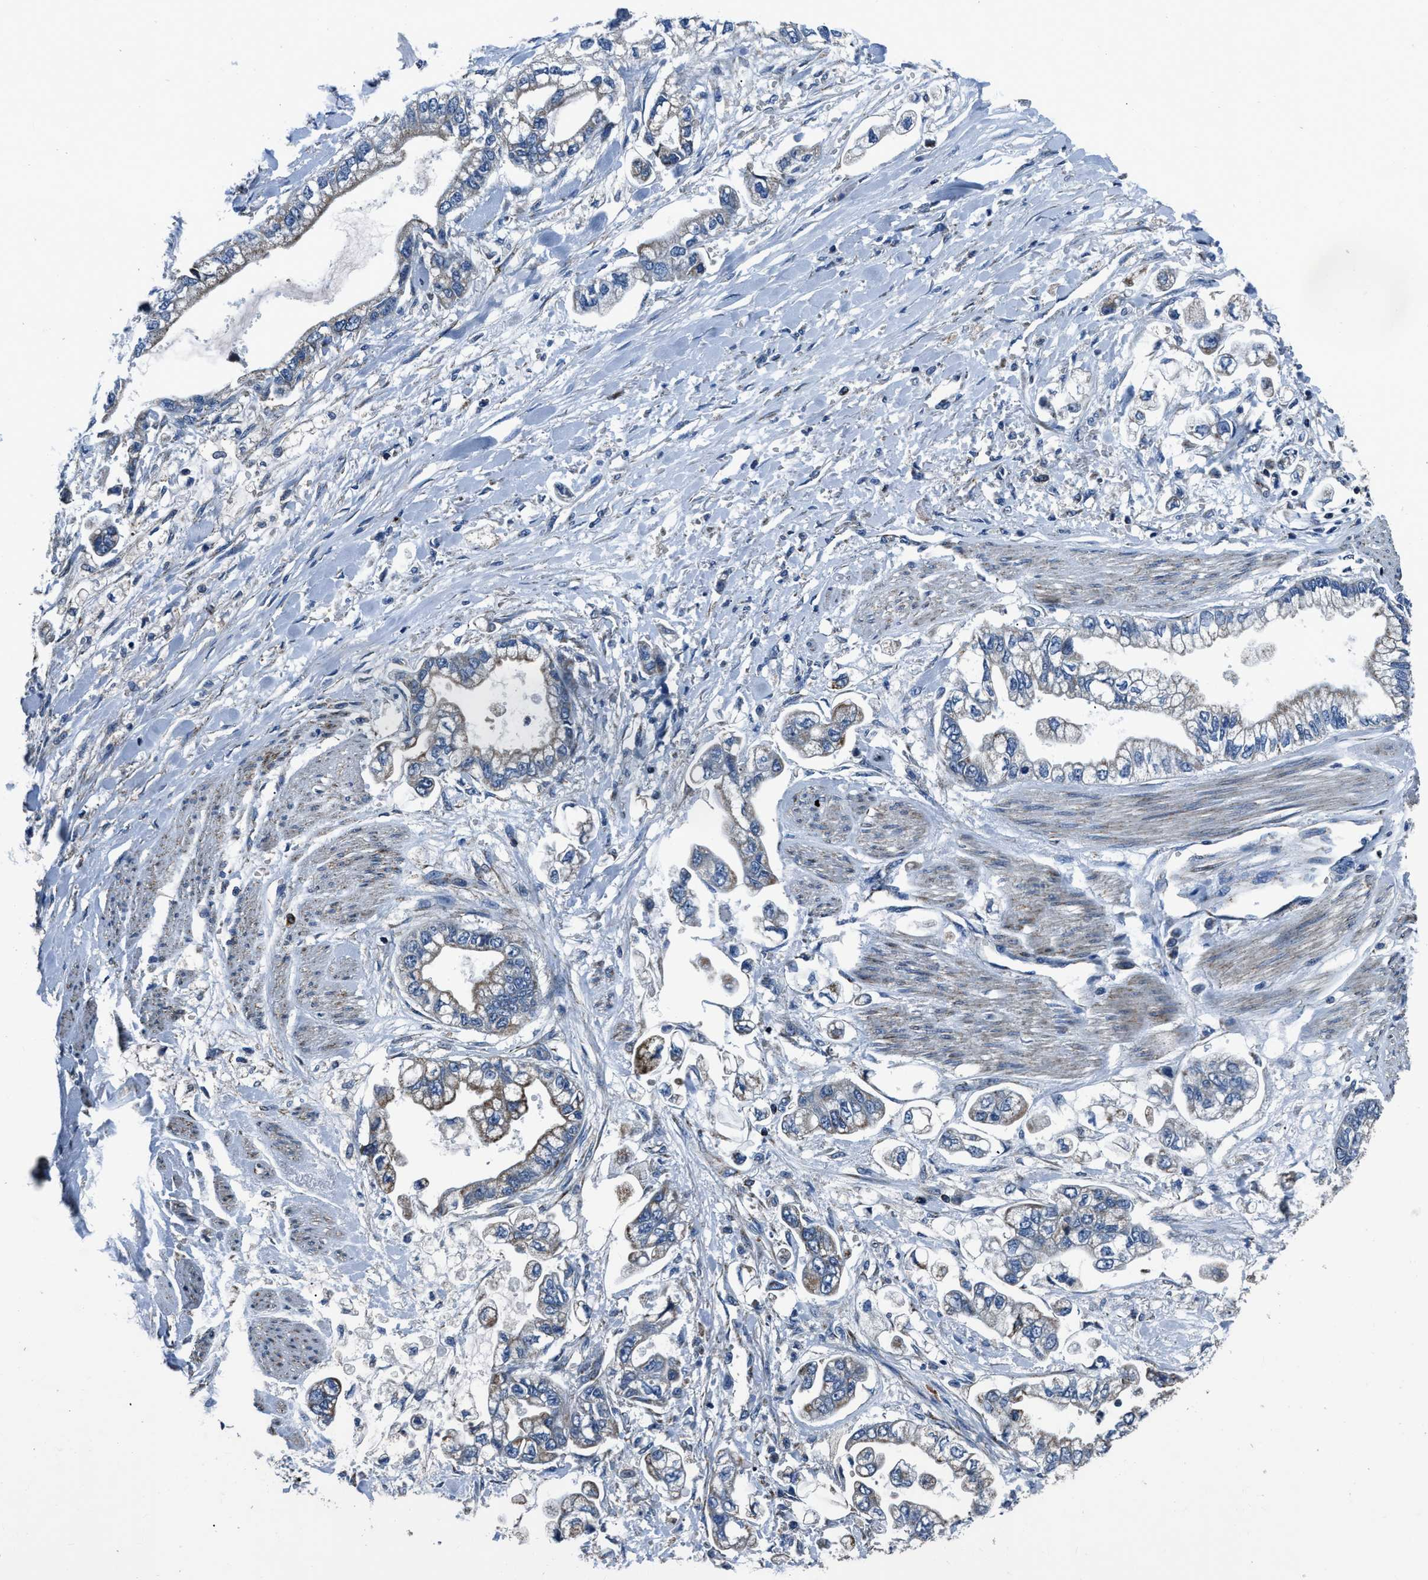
{"staining": {"intensity": "weak", "quantity": "<25%", "location": "cytoplasmic/membranous"}, "tissue": "stomach cancer", "cell_type": "Tumor cells", "image_type": "cancer", "snomed": [{"axis": "morphology", "description": "Normal tissue, NOS"}, {"axis": "morphology", "description": "Adenocarcinoma, NOS"}, {"axis": "topography", "description": "Stomach"}], "caption": "High power microscopy histopathology image of an immunohistochemistry micrograph of stomach cancer (adenocarcinoma), revealing no significant positivity in tumor cells.", "gene": "OGDH", "patient": {"sex": "male", "age": 62}}